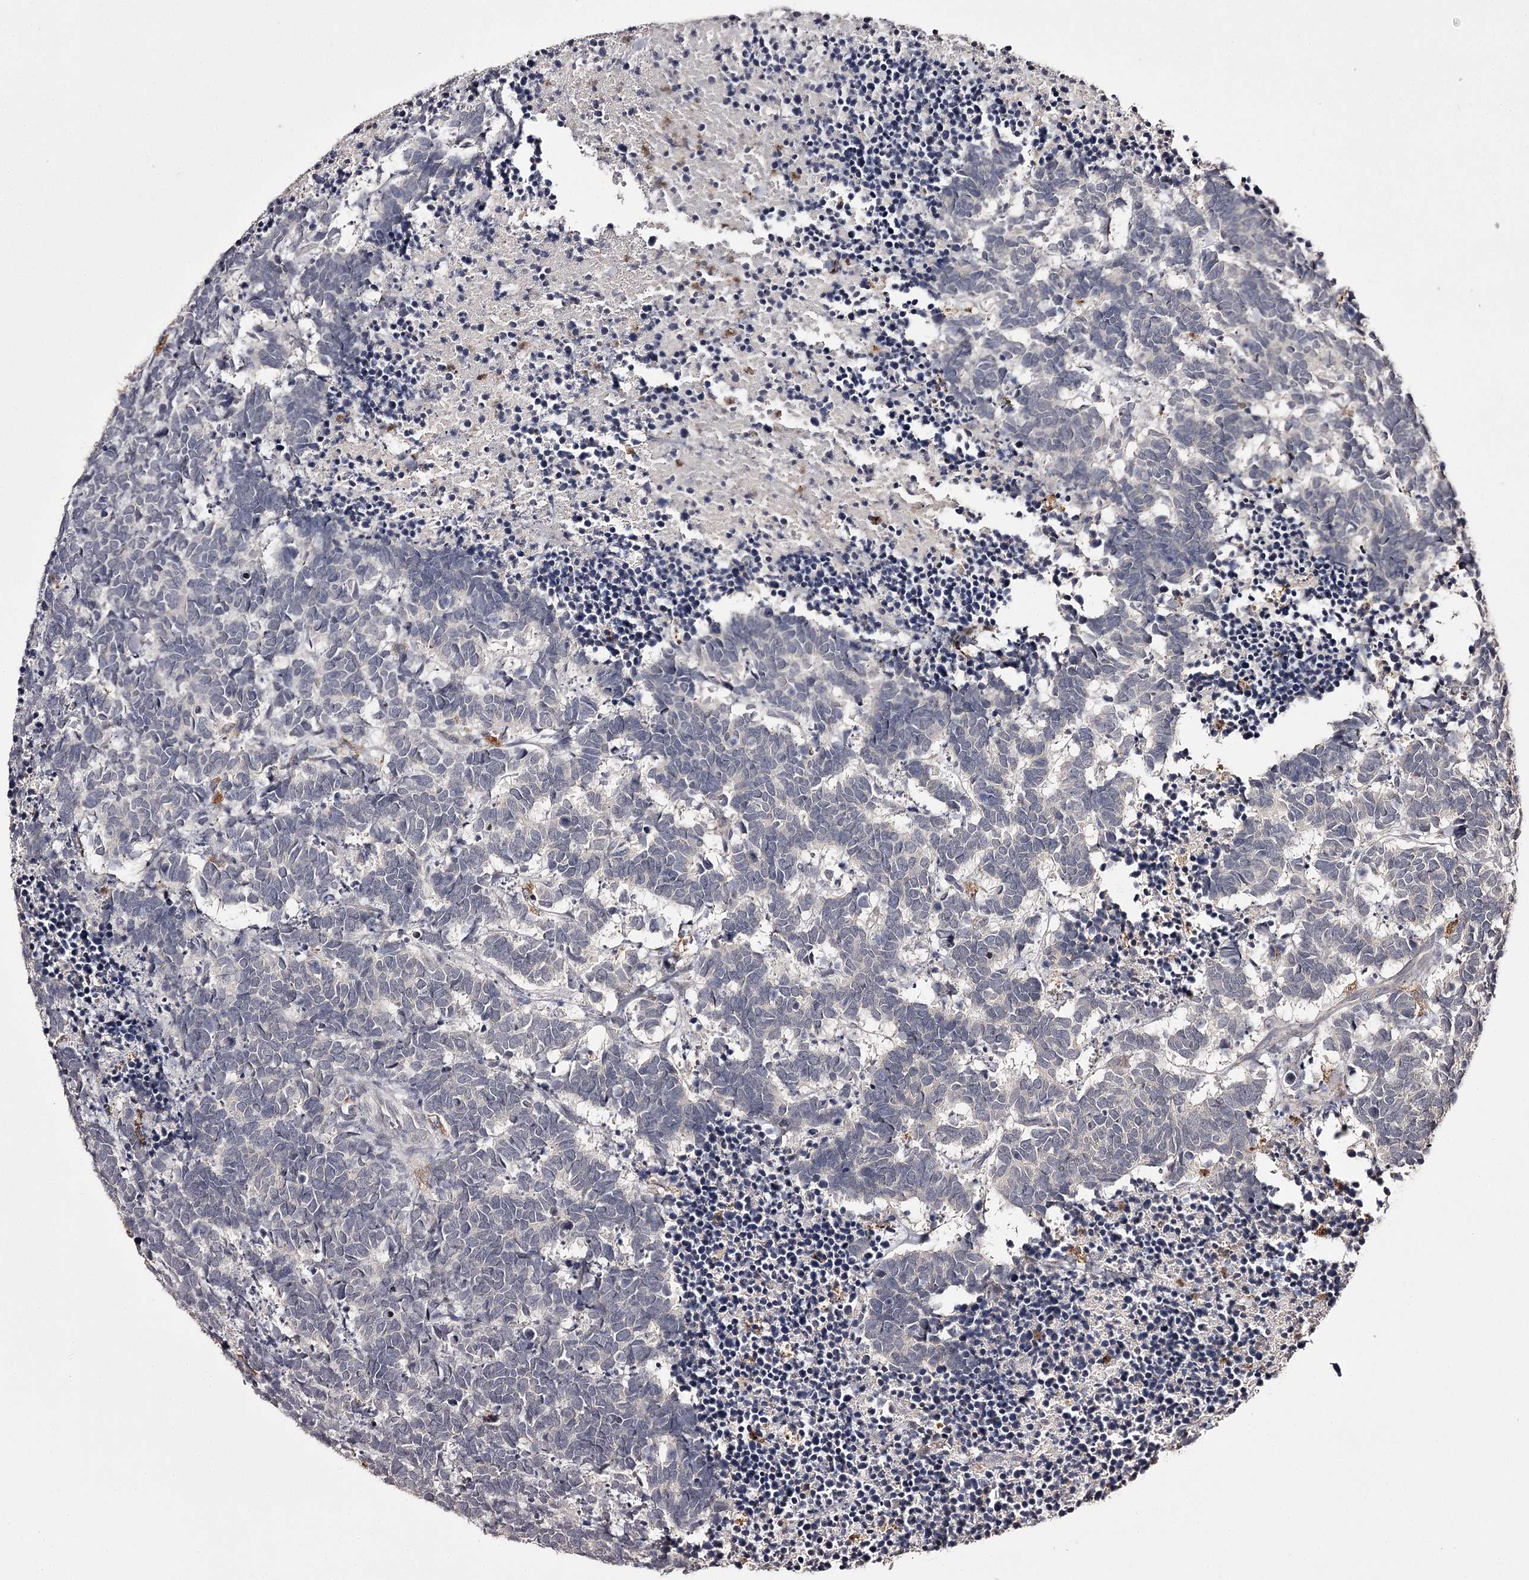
{"staining": {"intensity": "negative", "quantity": "none", "location": "none"}, "tissue": "carcinoid", "cell_type": "Tumor cells", "image_type": "cancer", "snomed": [{"axis": "morphology", "description": "Carcinoma, NOS"}, {"axis": "morphology", "description": "Carcinoid, malignant, NOS"}, {"axis": "topography", "description": "Urinary bladder"}], "caption": "Immunohistochemical staining of malignant carcinoid reveals no significant positivity in tumor cells.", "gene": "SLC32A1", "patient": {"sex": "male", "age": 57}}